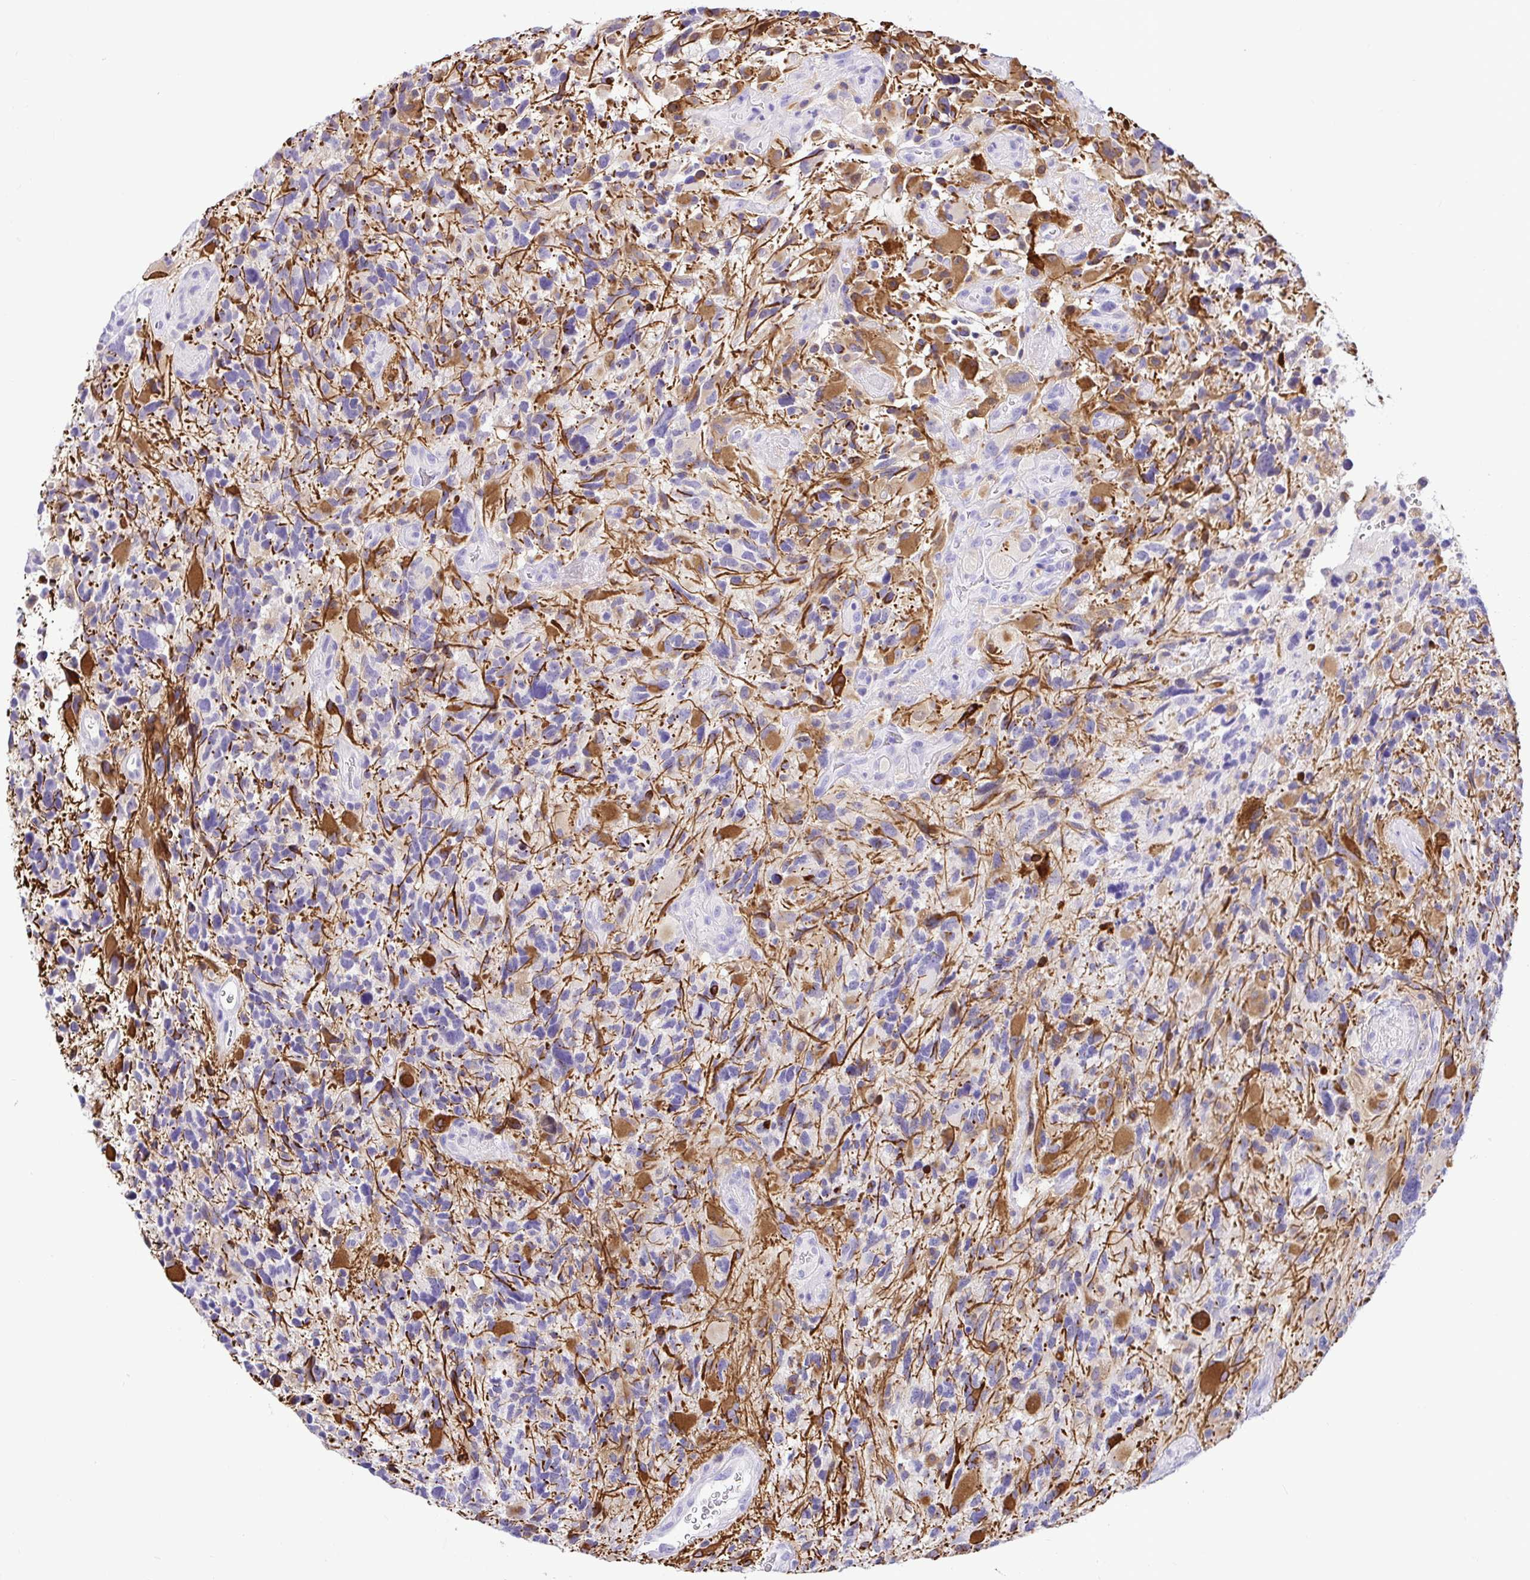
{"staining": {"intensity": "moderate", "quantity": "25%-75%", "location": "cytoplasmic/membranous"}, "tissue": "glioma", "cell_type": "Tumor cells", "image_type": "cancer", "snomed": [{"axis": "morphology", "description": "Glioma, malignant, High grade"}, {"axis": "topography", "description": "Brain"}], "caption": "An immunohistochemistry micrograph of tumor tissue is shown. Protein staining in brown shows moderate cytoplasmic/membranous positivity in malignant glioma (high-grade) within tumor cells.", "gene": "BACE2", "patient": {"sex": "female", "age": 71}}